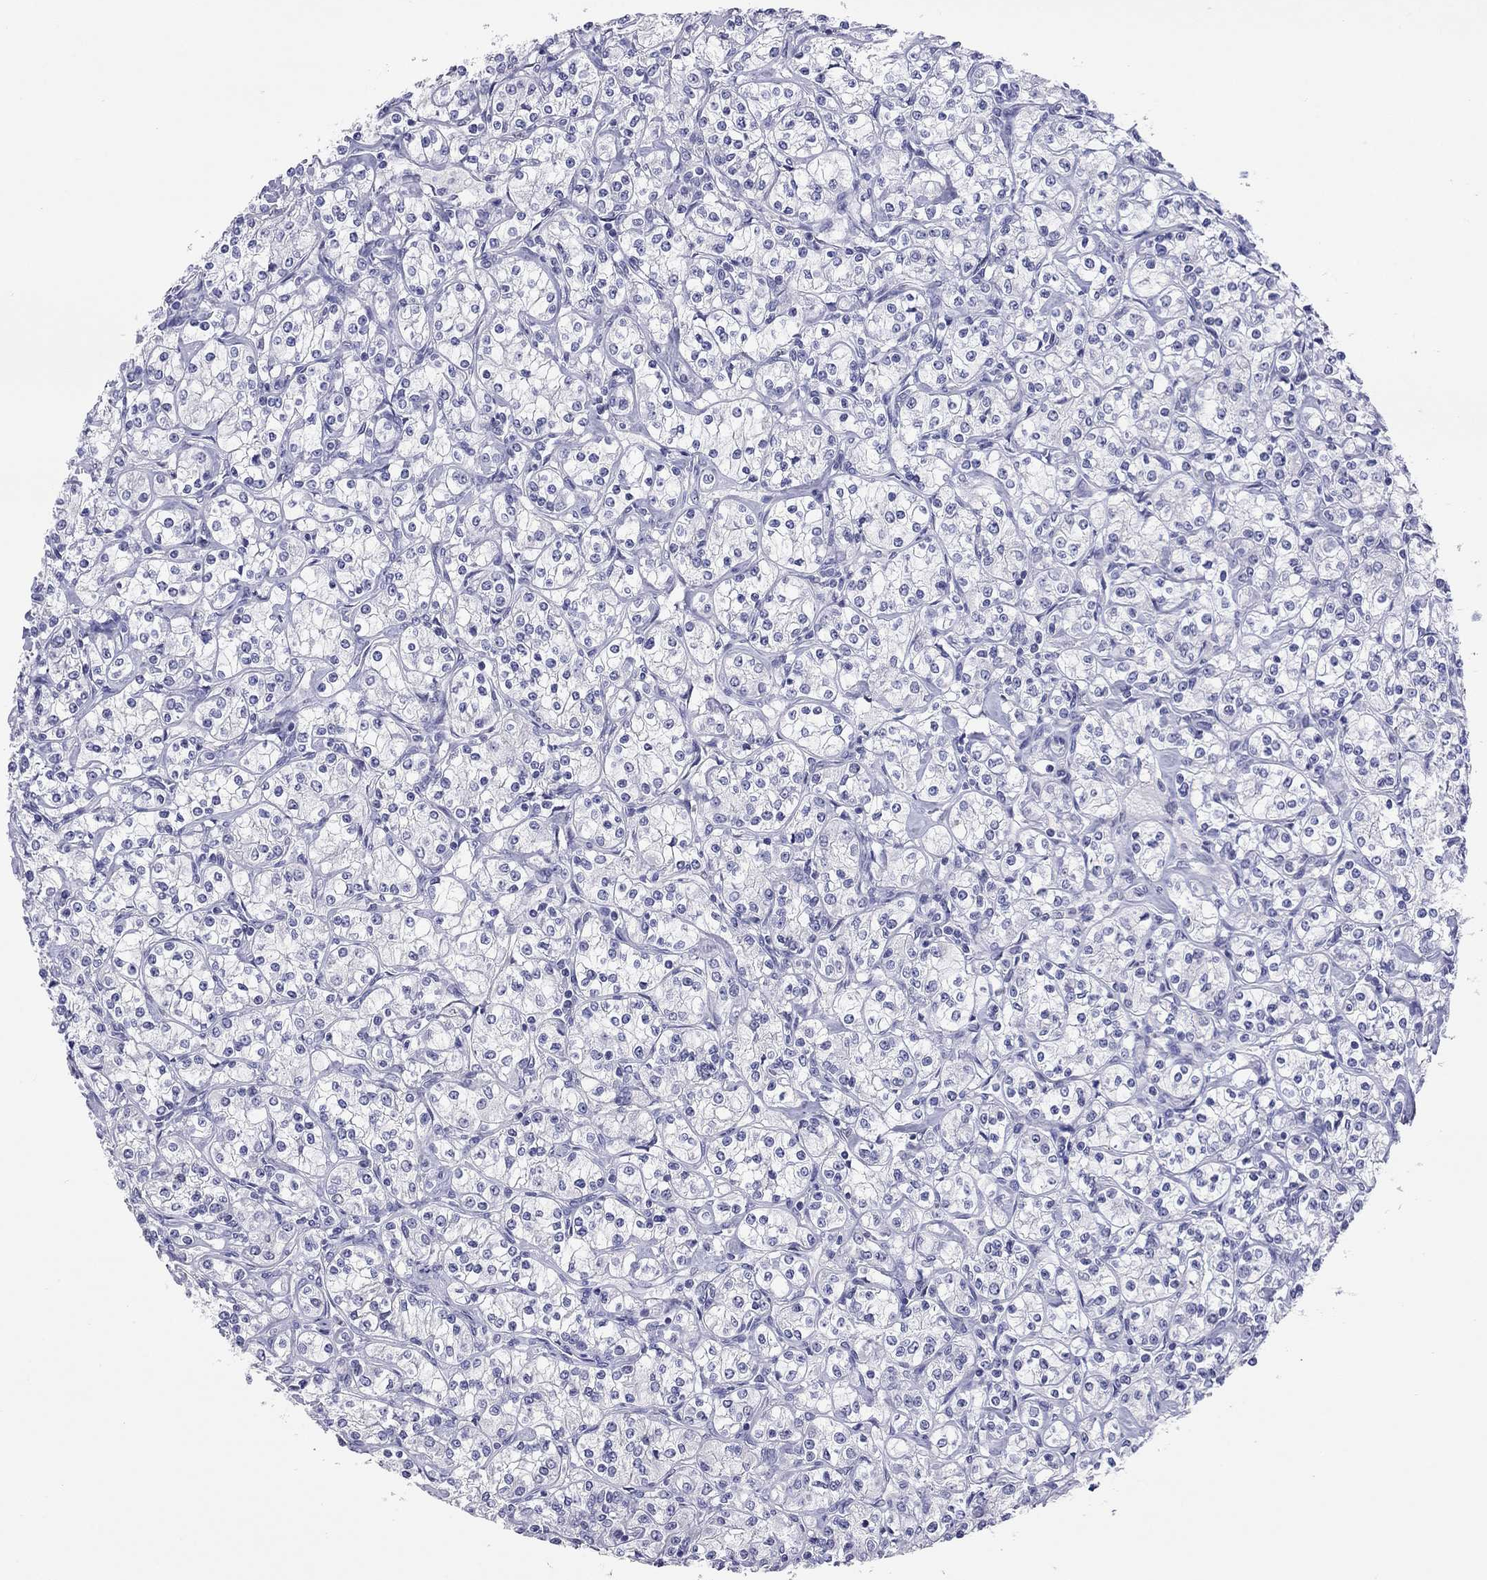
{"staining": {"intensity": "negative", "quantity": "none", "location": "none"}, "tissue": "renal cancer", "cell_type": "Tumor cells", "image_type": "cancer", "snomed": [{"axis": "morphology", "description": "Adenocarcinoma, NOS"}, {"axis": "topography", "description": "Kidney"}], "caption": "This is an immunohistochemistry (IHC) histopathology image of human adenocarcinoma (renal). There is no expression in tumor cells.", "gene": "ARMC12", "patient": {"sex": "male", "age": 77}}